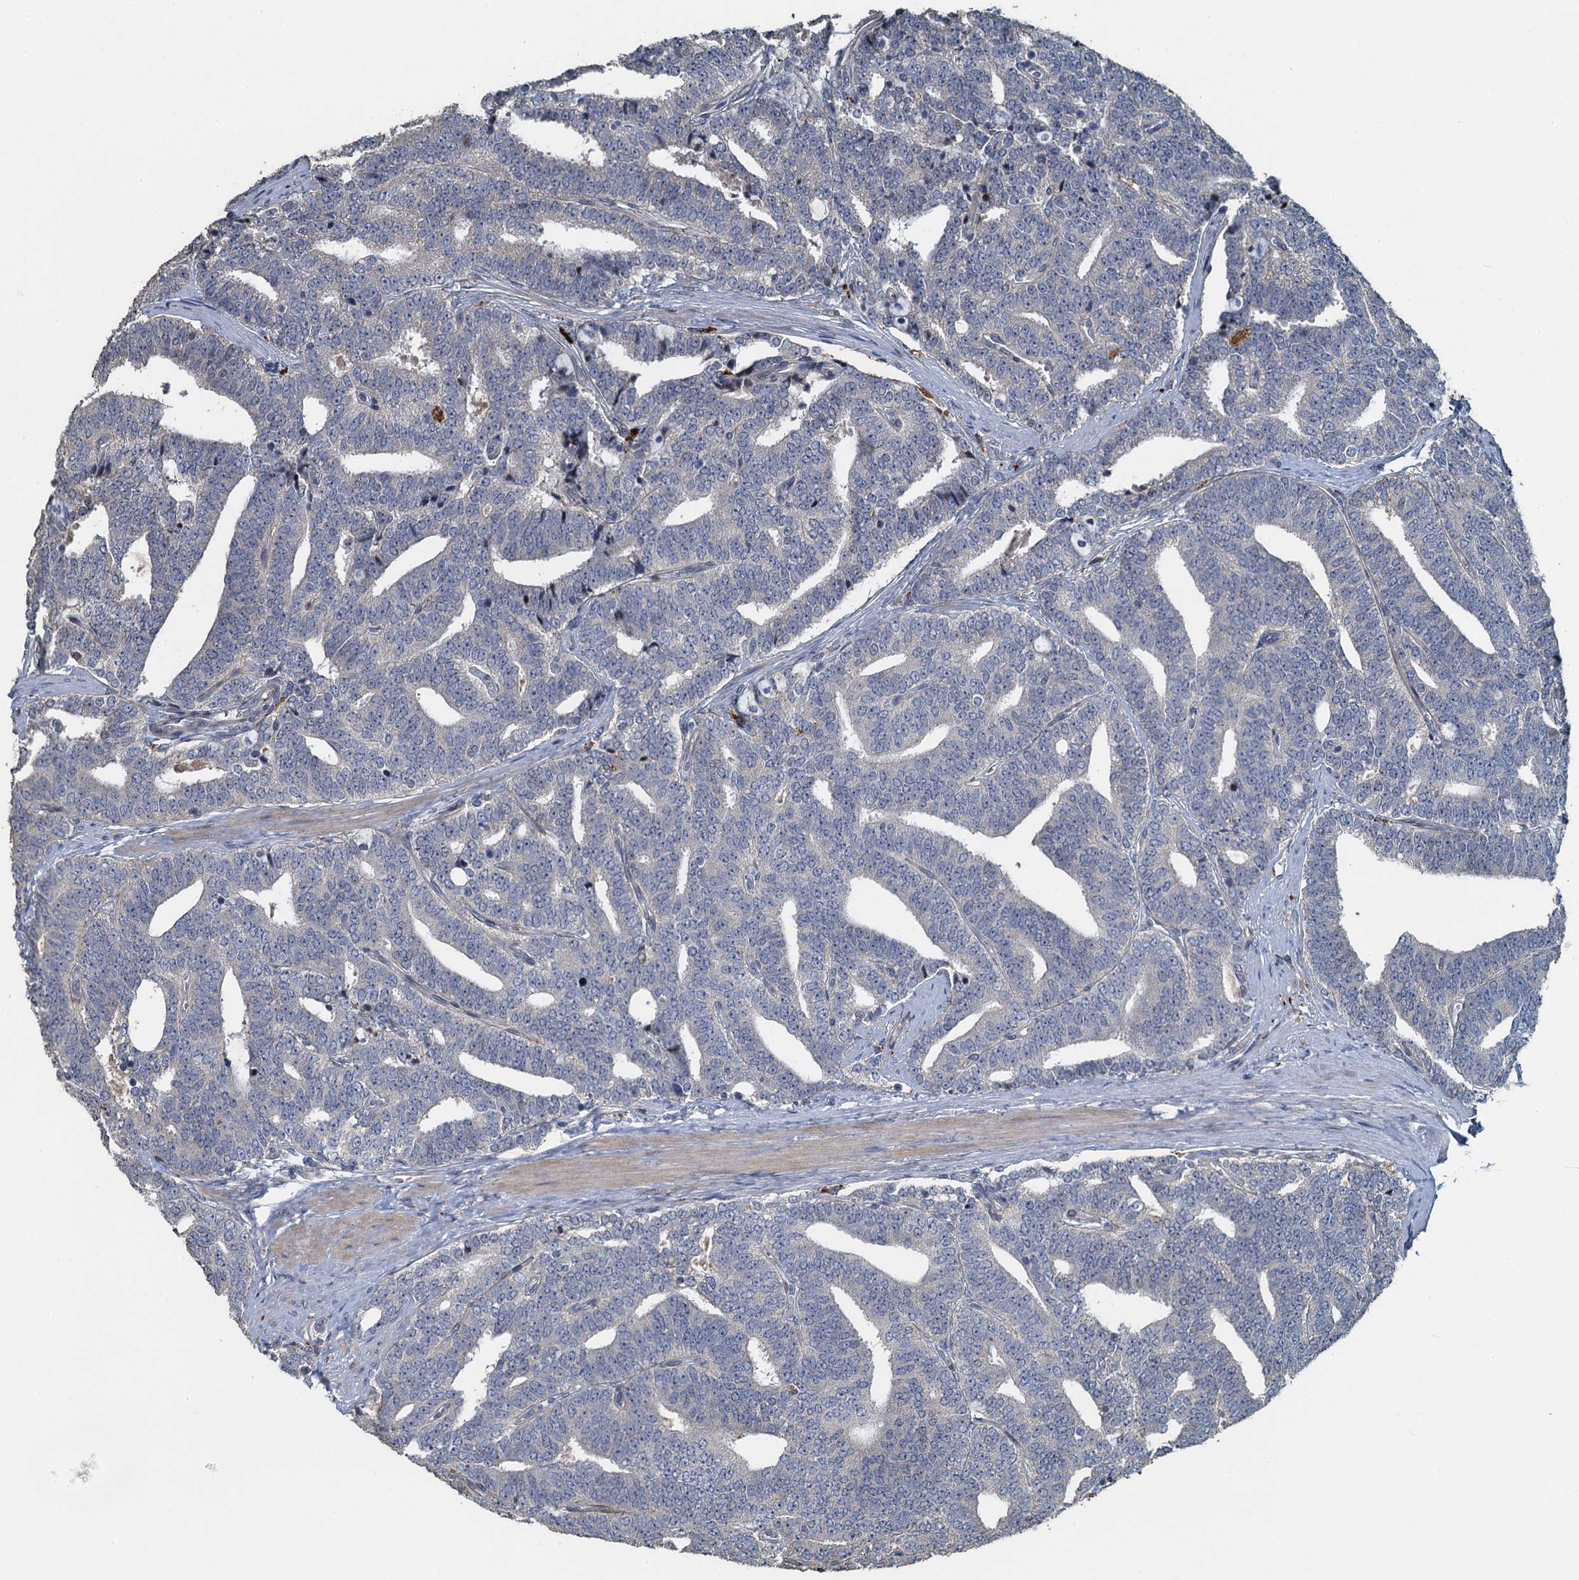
{"staining": {"intensity": "negative", "quantity": "none", "location": "none"}, "tissue": "prostate cancer", "cell_type": "Tumor cells", "image_type": "cancer", "snomed": [{"axis": "morphology", "description": "Adenocarcinoma, High grade"}, {"axis": "topography", "description": "Prostate and seminal vesicle, NOS"}], "caption": "Immunohistochemical staining of human prostate high-grade adenocarcinoma reveals no significant positivity in tumor cells.", "gene": "AGRN", "patient": {"sex": "male", "age": 67}}